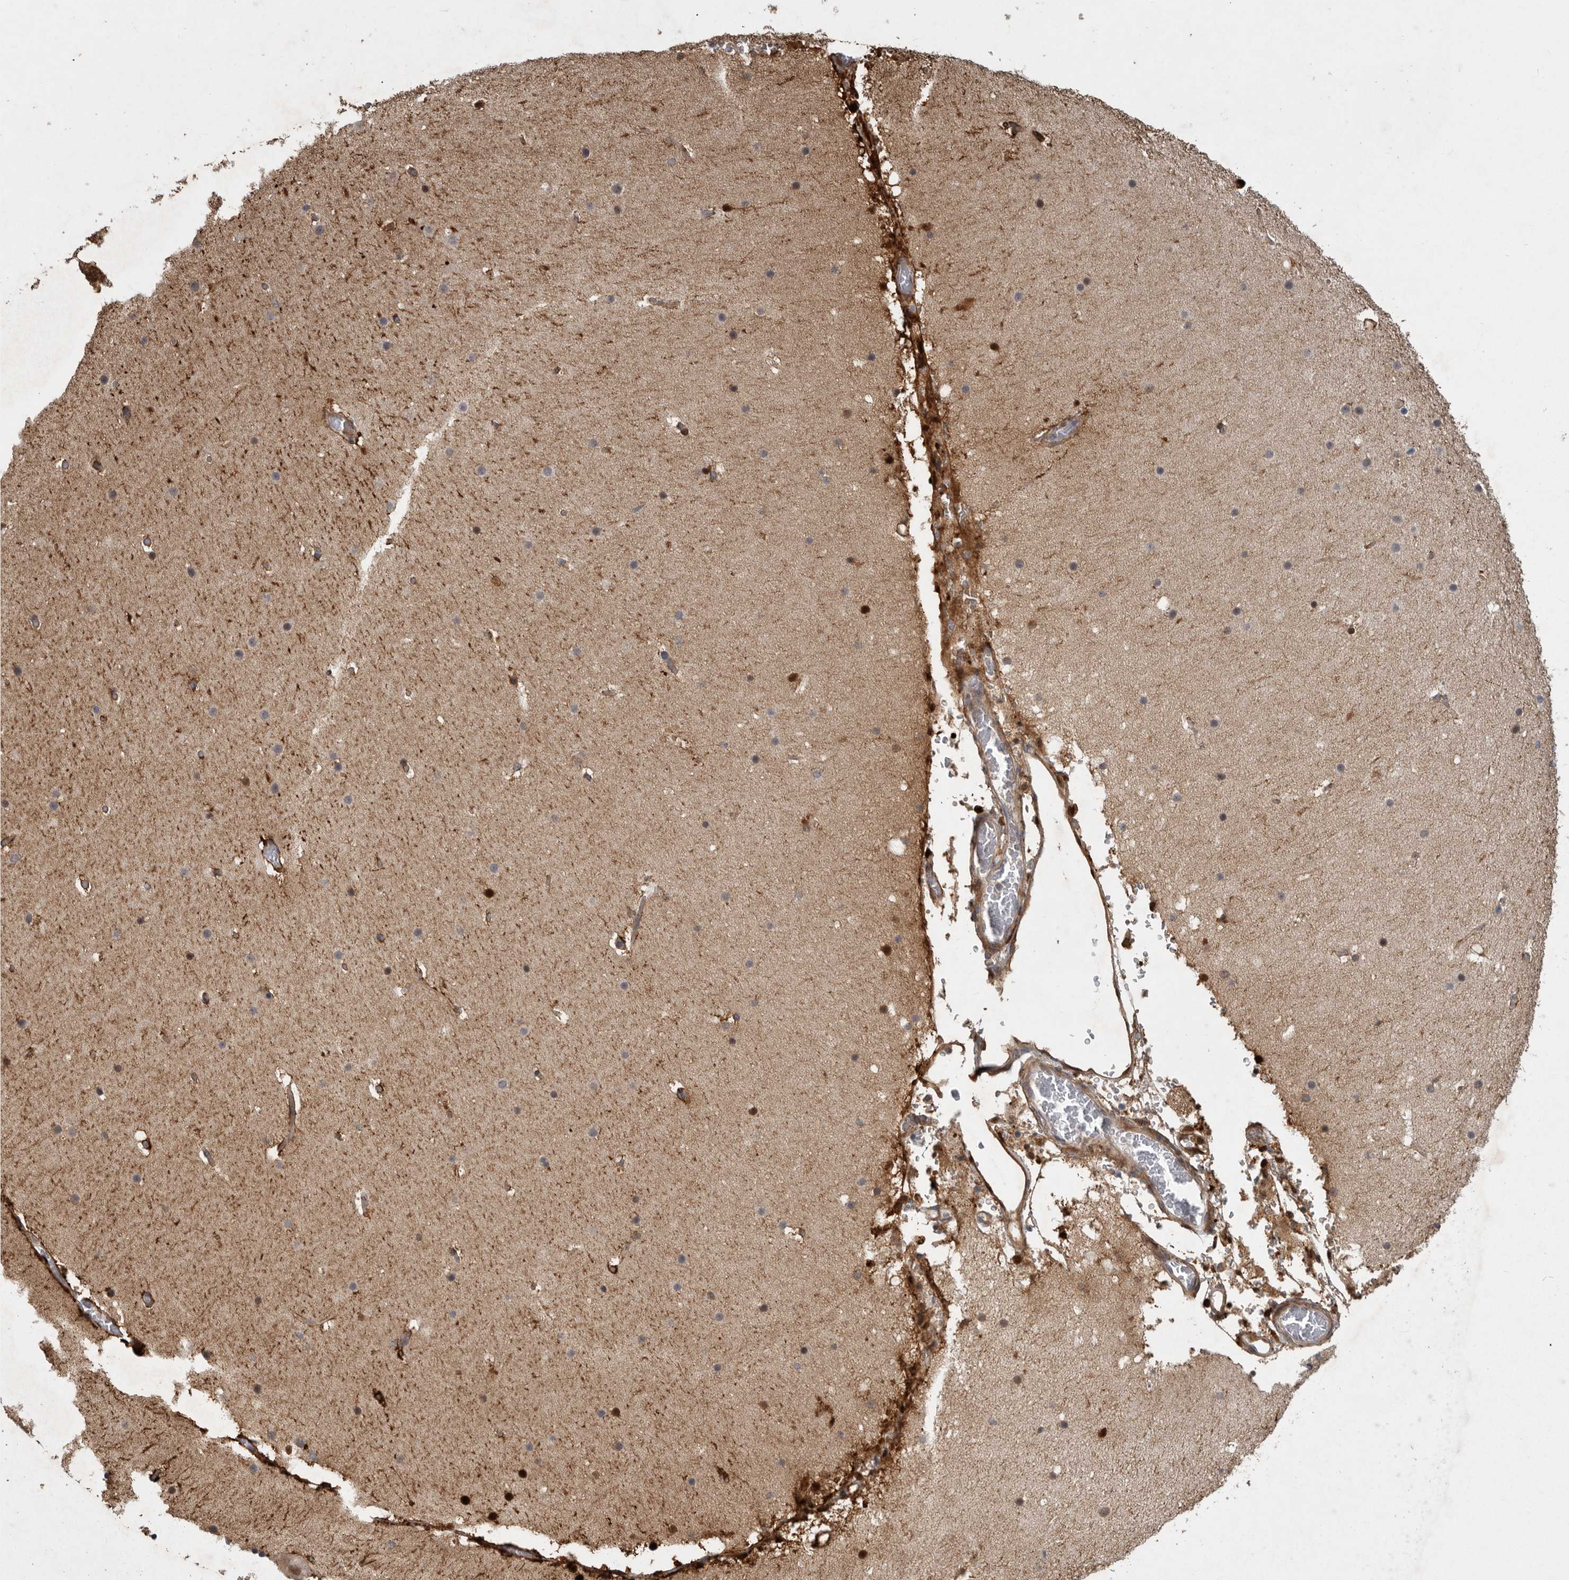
{"staining": {"intensity": "moderate", "quantity": "<25%", "location": "cytoplasmic/membranous"}, "tissue": "cerebellum", "cell_type": "Cells in granular layer", "image_type": "normal", "snomed": [{"axis": "morphology", "description": "Normal tissue, NOS"}, {"axis": "topography", "description": "Cerebellum"}], "caption": "Cerebellum stained with a brown dye displays moderate cytoplasmic/membranous positive staining in about <25% of cells in granular layer.", "gene": "MPDZ", "patient": {"sex": "male", "age": 57}}